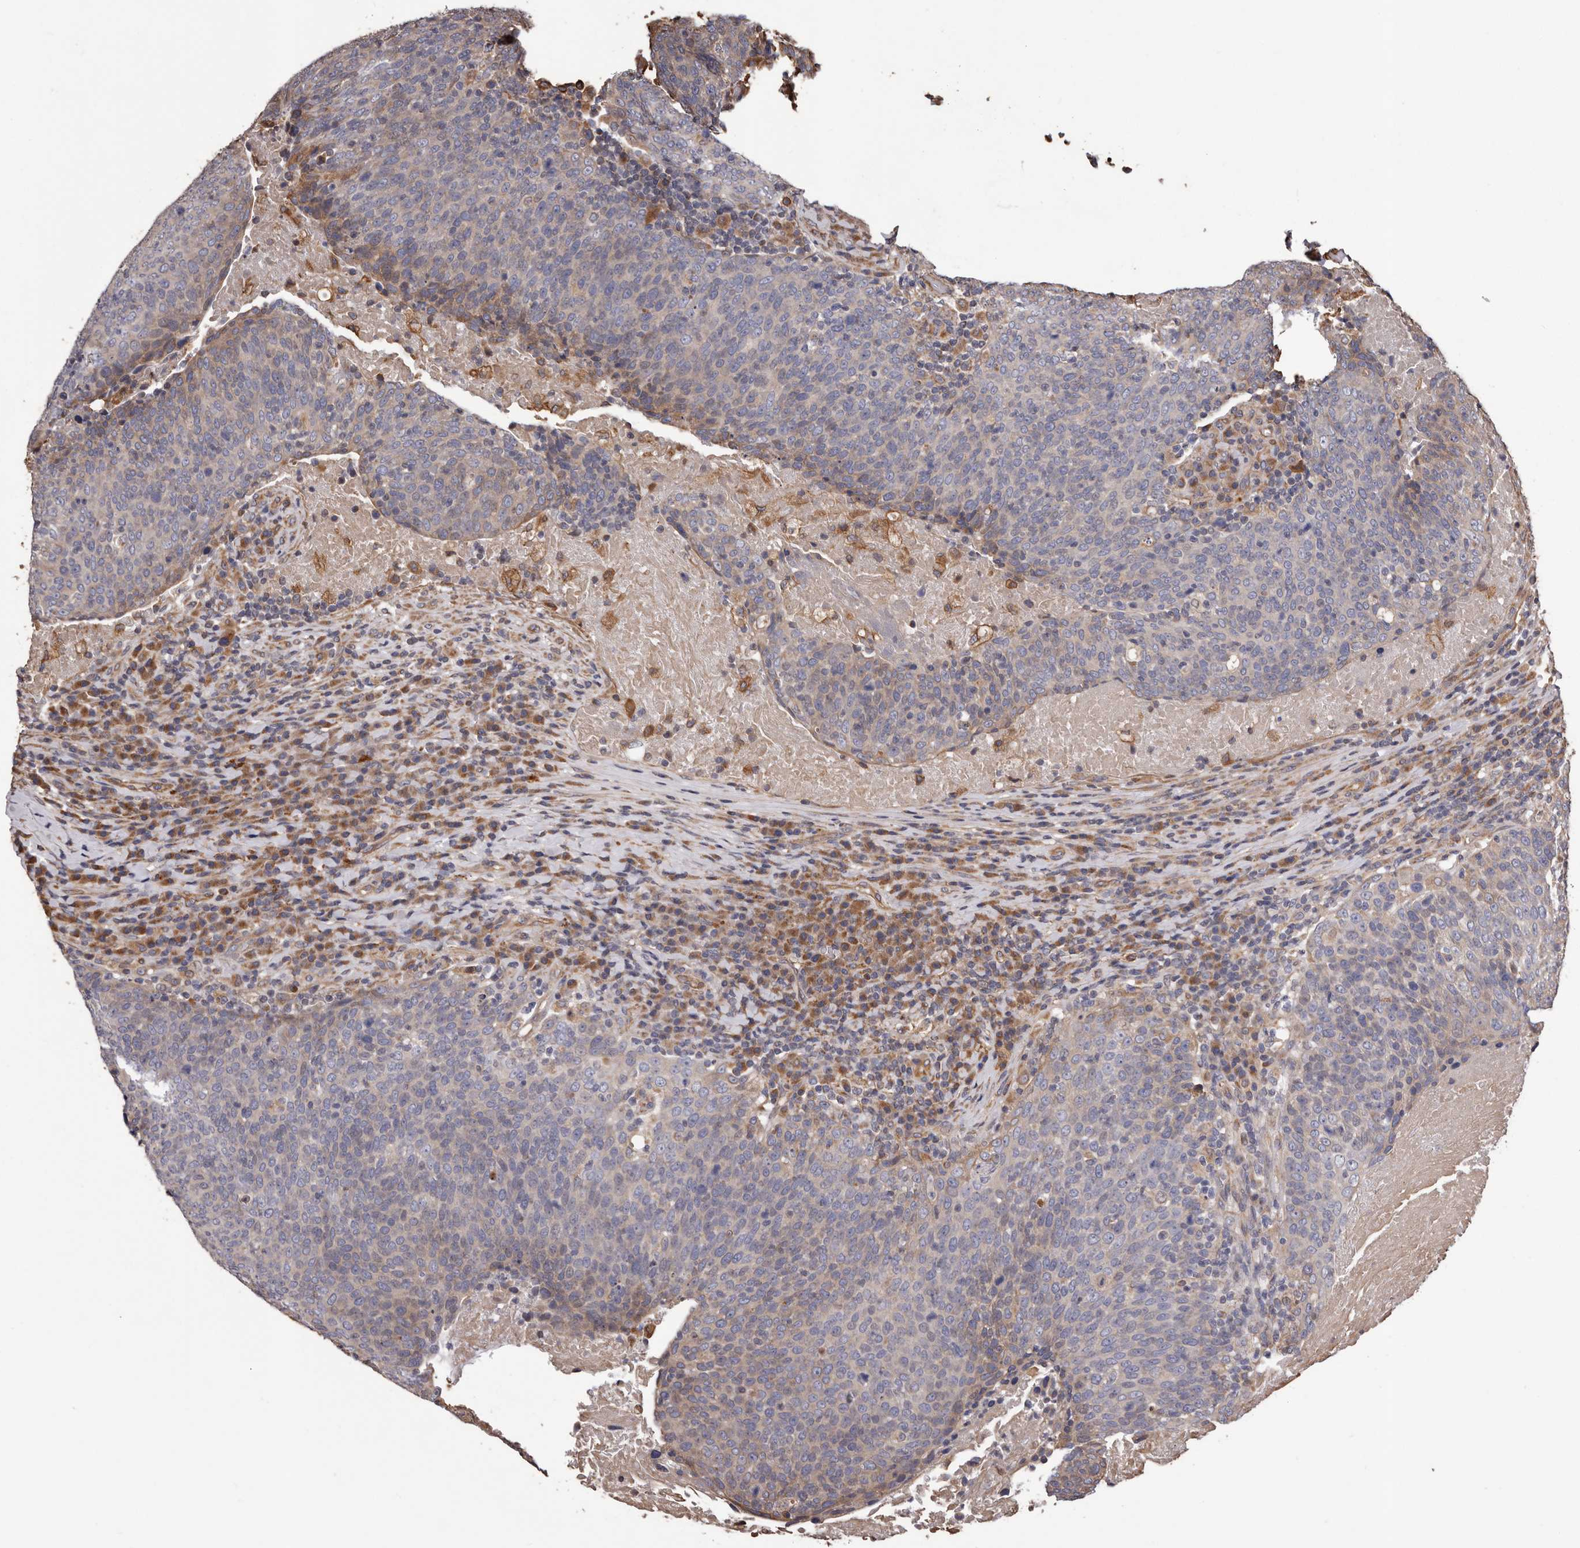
{"staining": {"intensity": "weak", "quantity": "<25%", "location": "cytoplasmic/membranous"}, "tissue": "head and neck cancer", "cell_type": "Tumor cells", "image_type": "cancer", "snomed": [{"axis": "morphology", "description": "Squamous cell carcinoma, NOS"}, {"axis": "morphology", "description": "Squamous cell carcinoma, metastatic, NOS"}, {"axis": "topography", "description": "Lymph node"}, {"axis": "topography", "description": "Head-Neck"}], "caption": "Protein analysis of head and neck cancer (squamous cell carcinoma) exhibits no significant staining in tumor cells. (Immunohistochemistry (ihc), brightfield microscopy, high magnification).", "gene": "CEP104", "patient": {"sex": "male", "age": 62}}